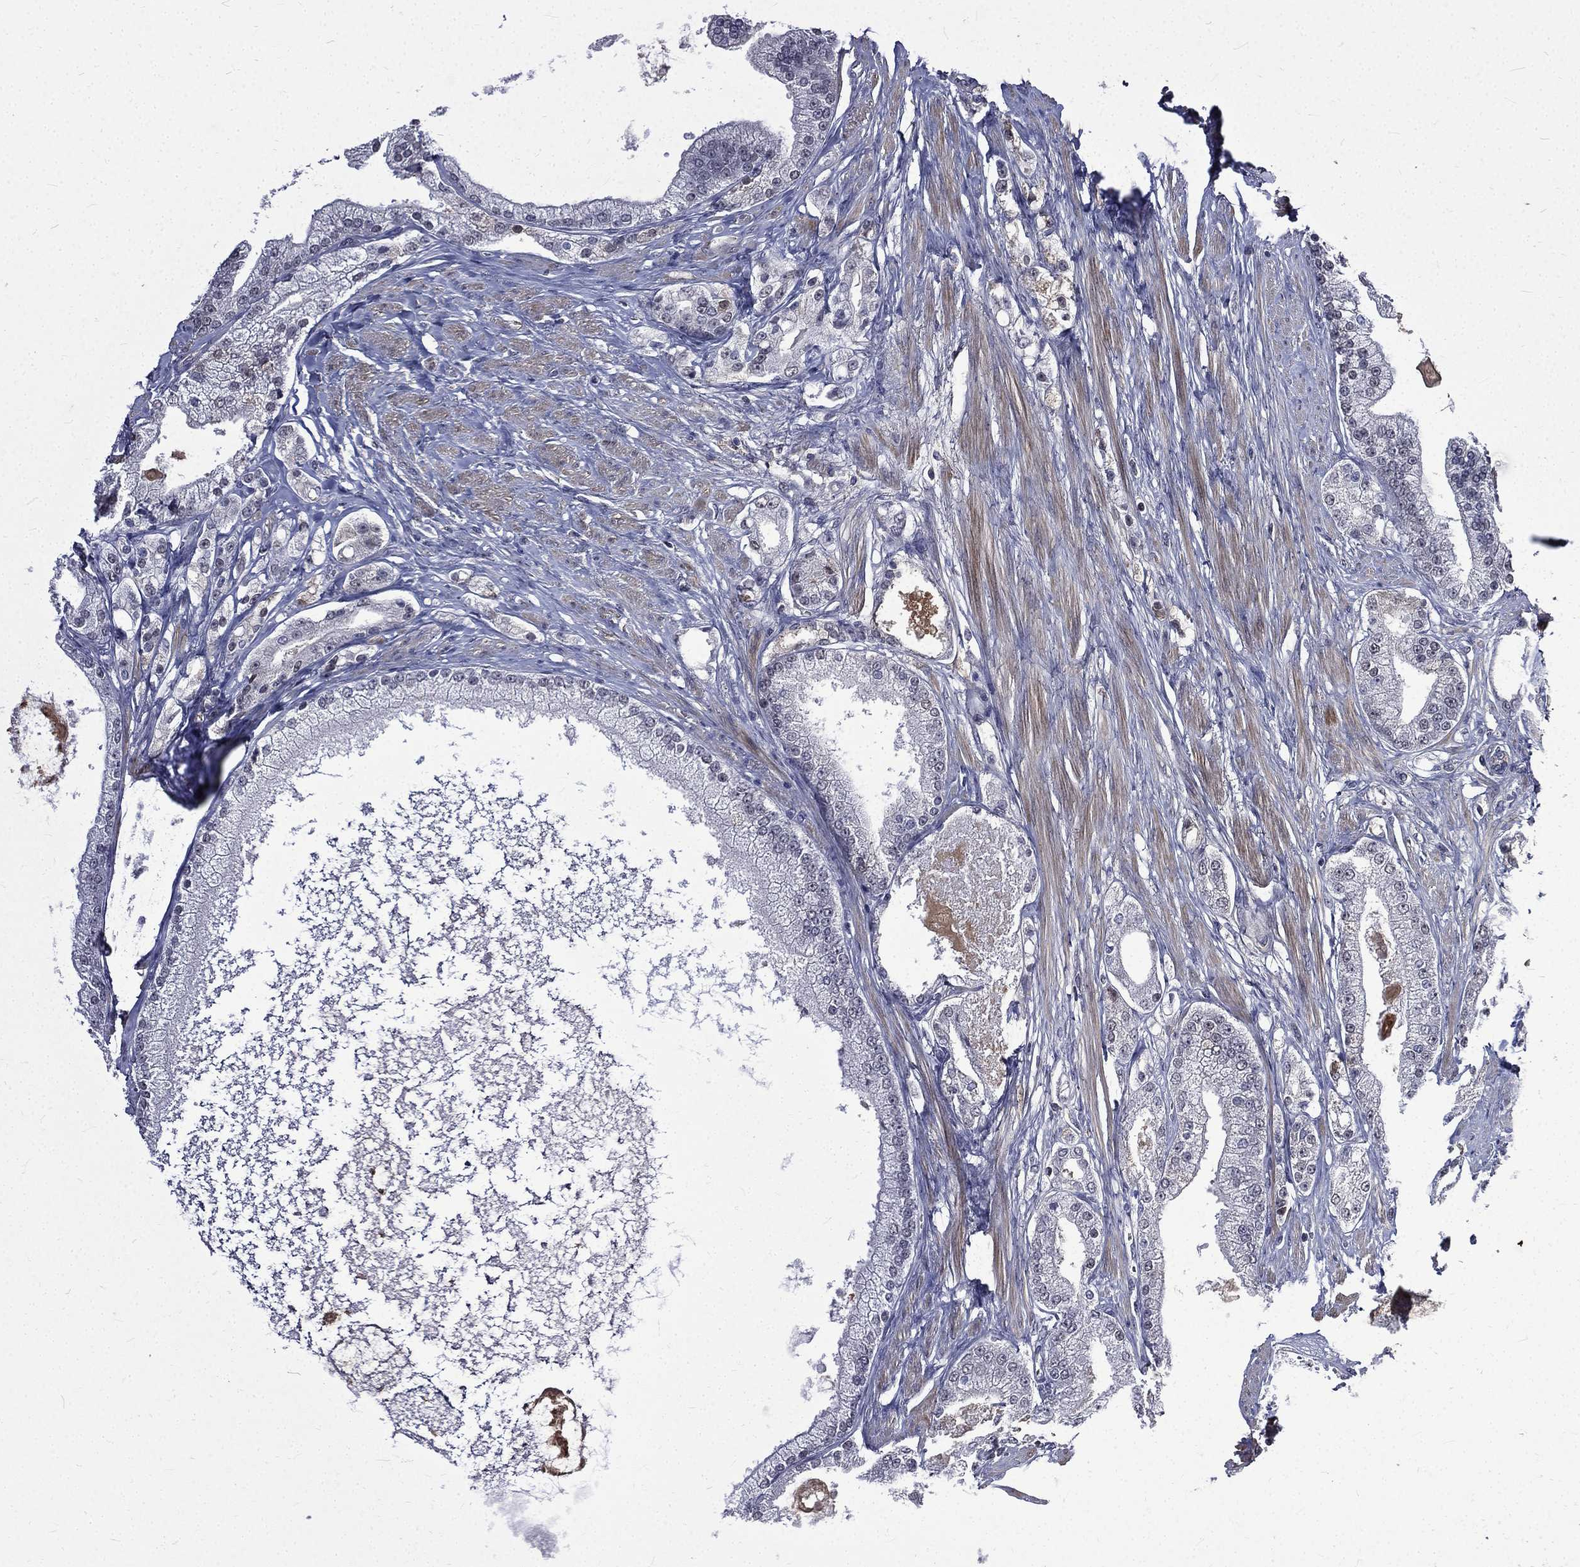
{"staining": {"intensity": "negative", "quantity": "none", "location": "none"}, "tissue": "prostate cancer", "cell_type": "Tumor cells", "image_type": "cancer", "snomed": [{"axis": "morphology", "description": "Adenocarcinoma, NOS"}, {"axis": "topography", "description": "Prostate and seminal vesicle, NOS"}, {"axis": "topography", "description": "Prostate"}], "caption": "IHC micrograph of neoplastic tissue: human adenocarcinoma (prostate) stained with DAB (3,3'-diaminobenzidine) displays no significant protein positivity in tumor cells.", "gene": "FGG", "patient": {"sex": "male", "age": 67}}